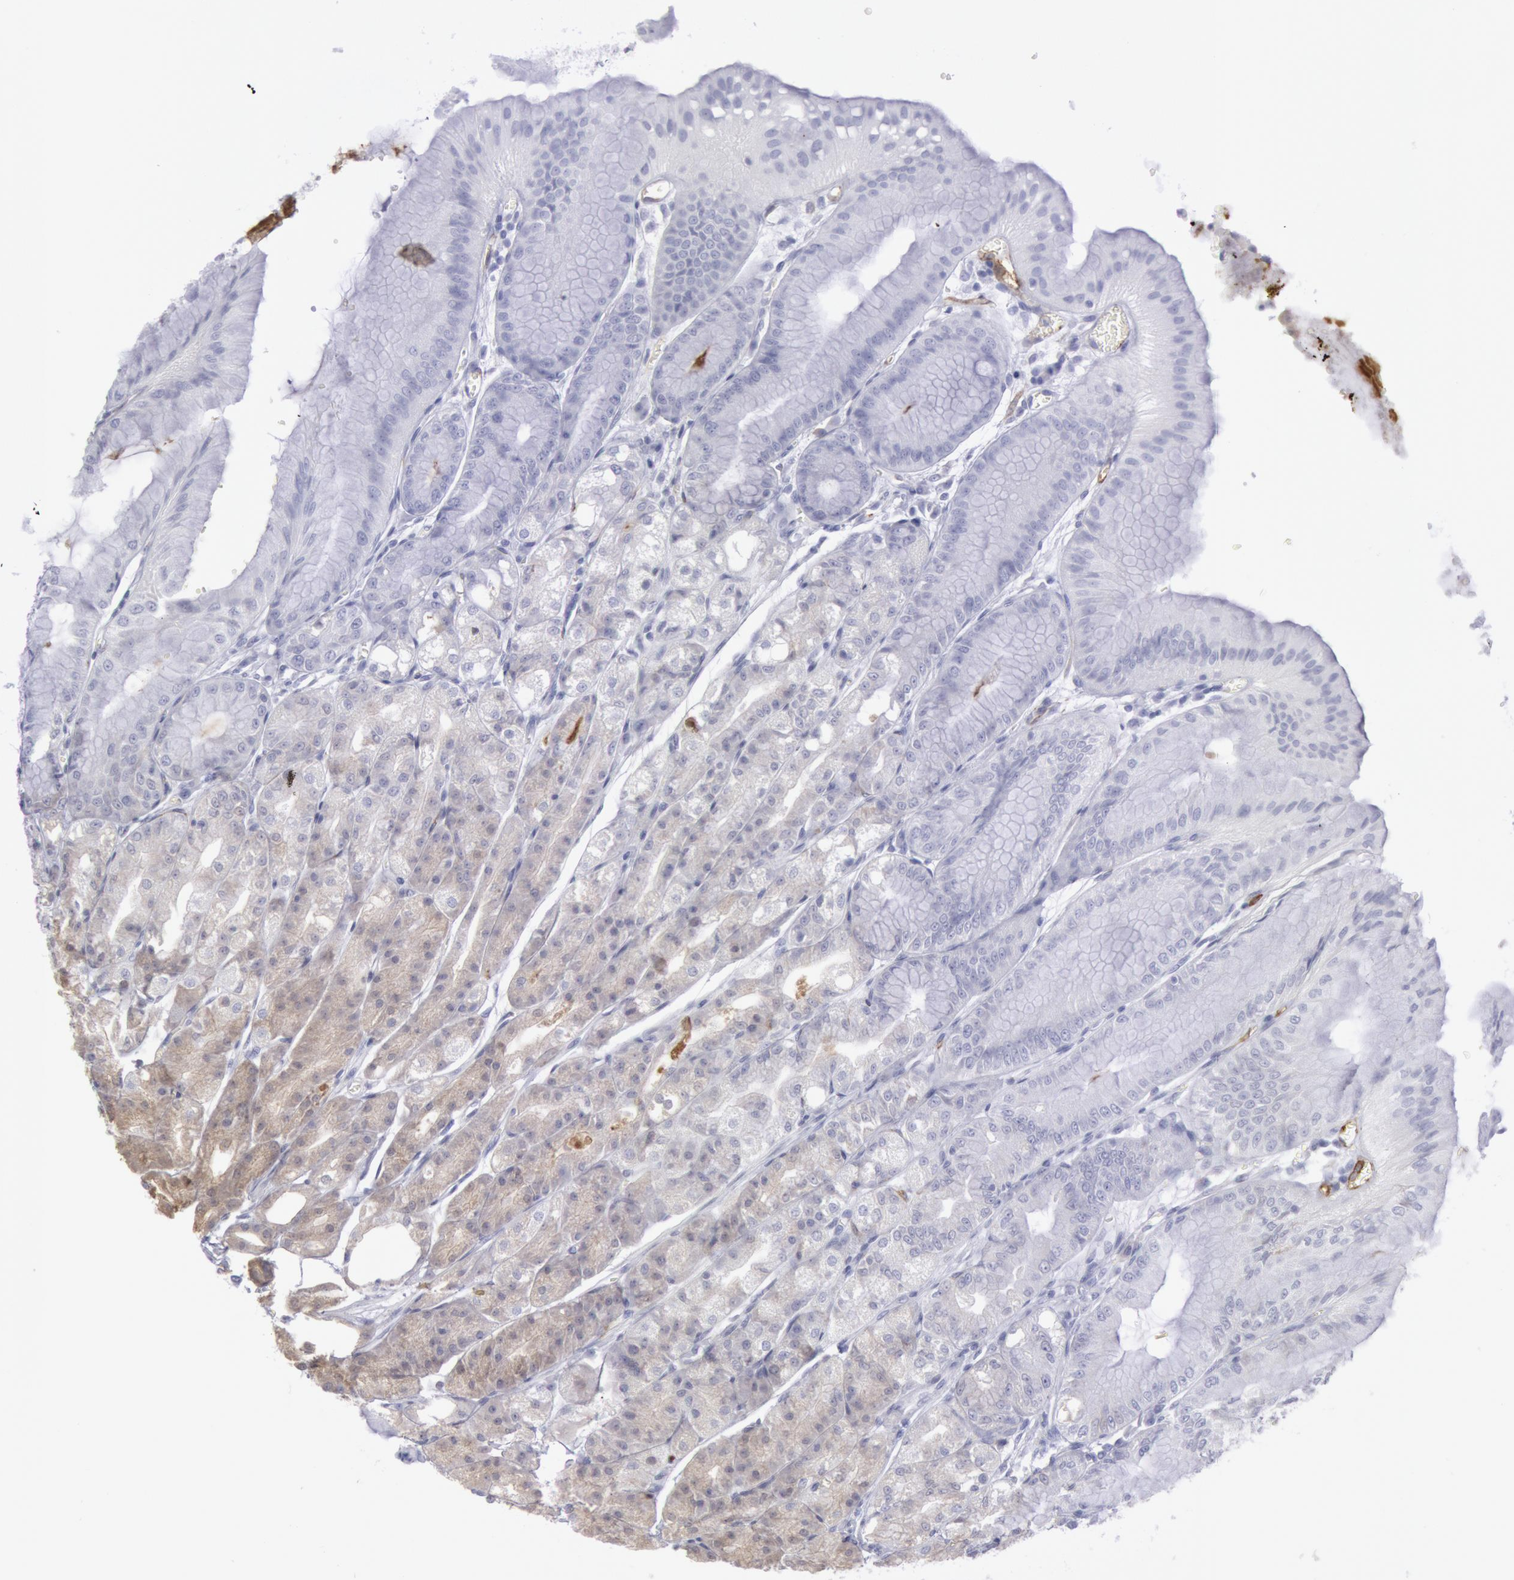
{"staining": {"intensity": "negative", "quantity": "none", "location": "none"}, "tissue": "stomach", "cell_type": "Glandular cells", "image_type": "normal", "snomed": [{"axis": "morphology", "description": "Normal tissue, NOS"}, {"axis": "topography", "description": "Stomach, lower"}], "caption": "Micrograph shows no significant protein staining in glandular cells of normal stomach.", "gene": "CDH13", "patient": {"sex": "male", "age": 71}}